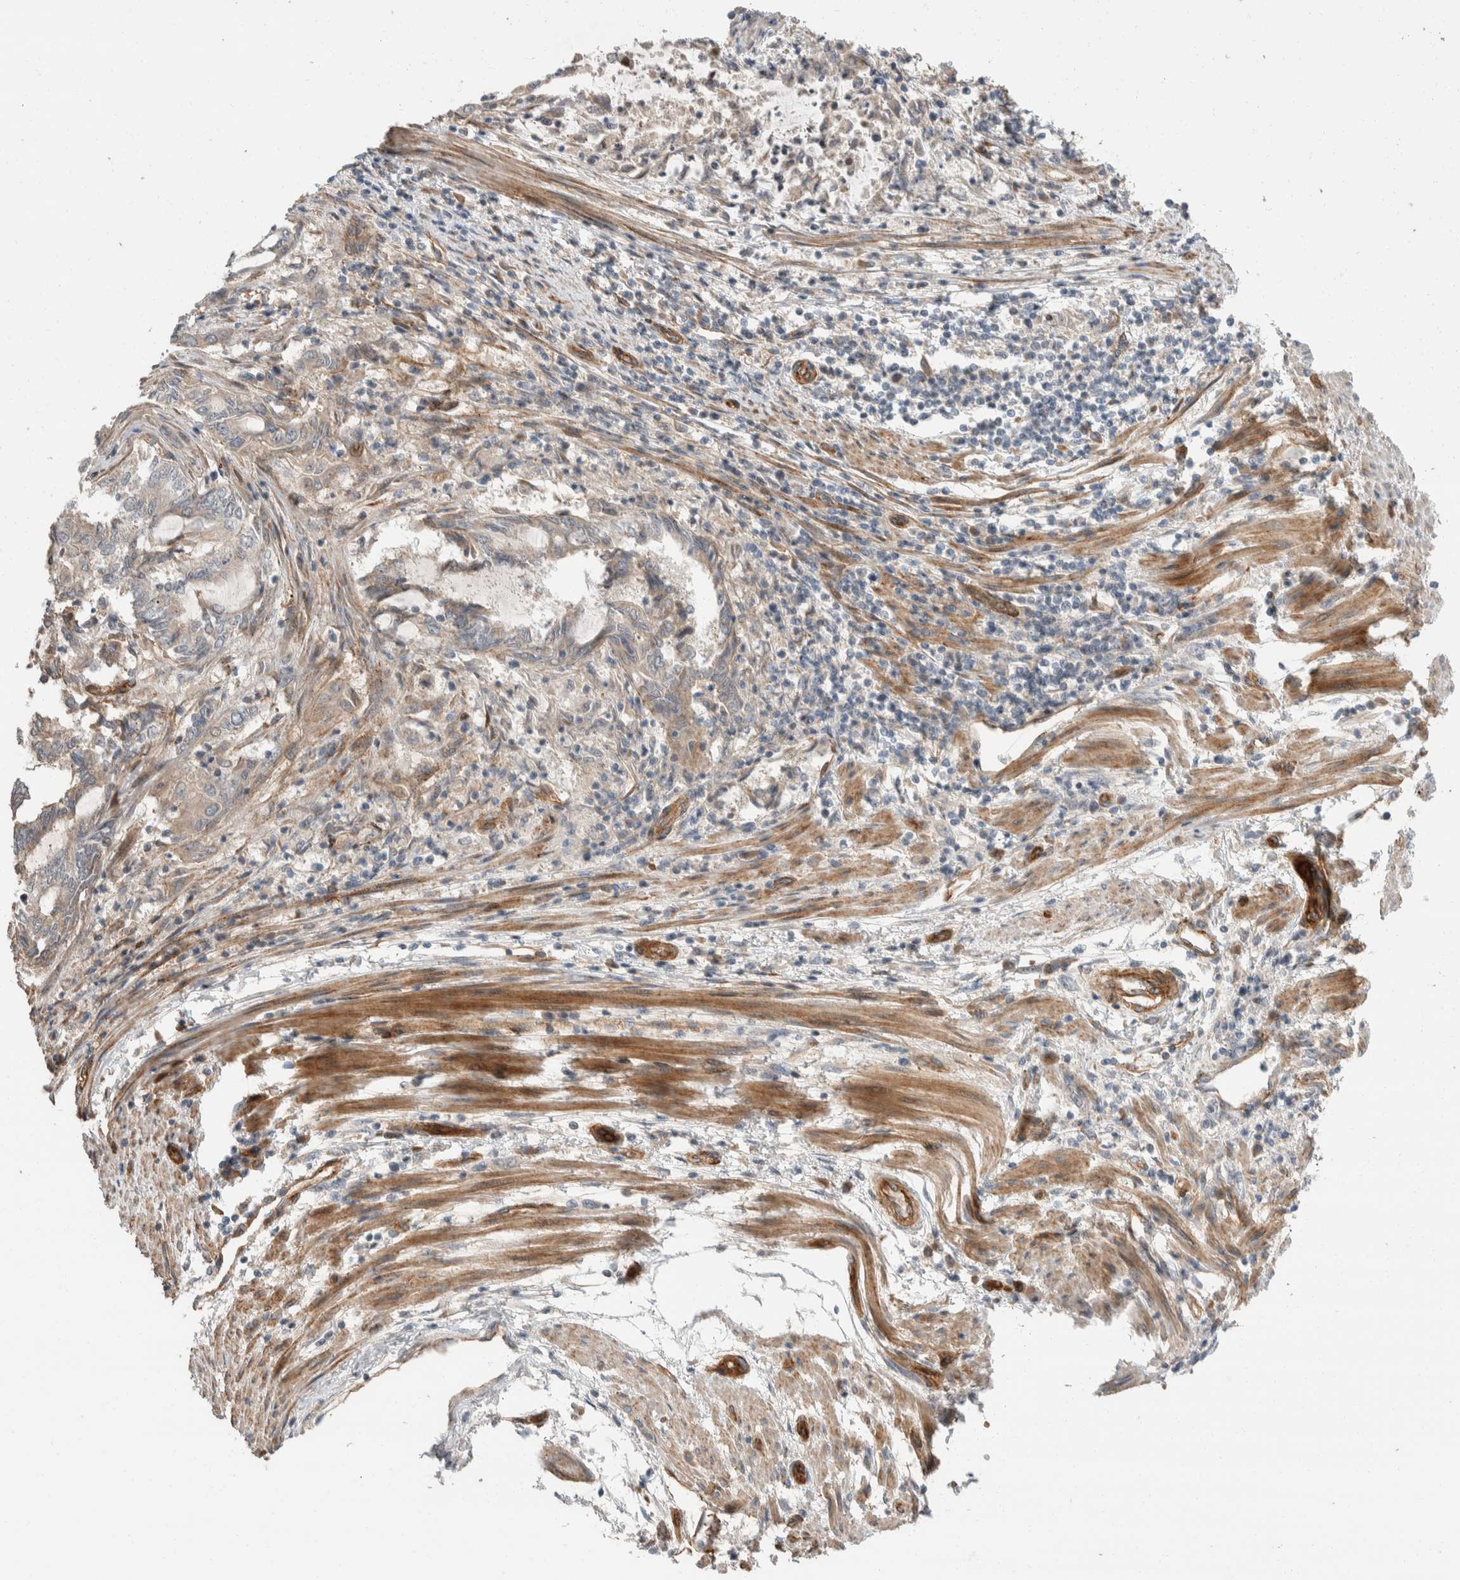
{"staining": {"intensity": "weak", "quantity": "<25%", "location": "cytoplasmic/membranous"}, "tissue": "endometrial cancer", "cell_type": "Tumor cells", "image_type": "cancer", "snomed": [{"axis": "morphology", "description": "Adenocarcinoma, NOS"}, {"axis": "topography", "description": "Uterus"}, {"axis": "topography", "description": "Endometrium"}], "caption": "Tumor cells show no significant protein expression in endometrial adenocarcinoma.", "gene": "ERC1", "patient": {"sex": "female", "age": 70}}